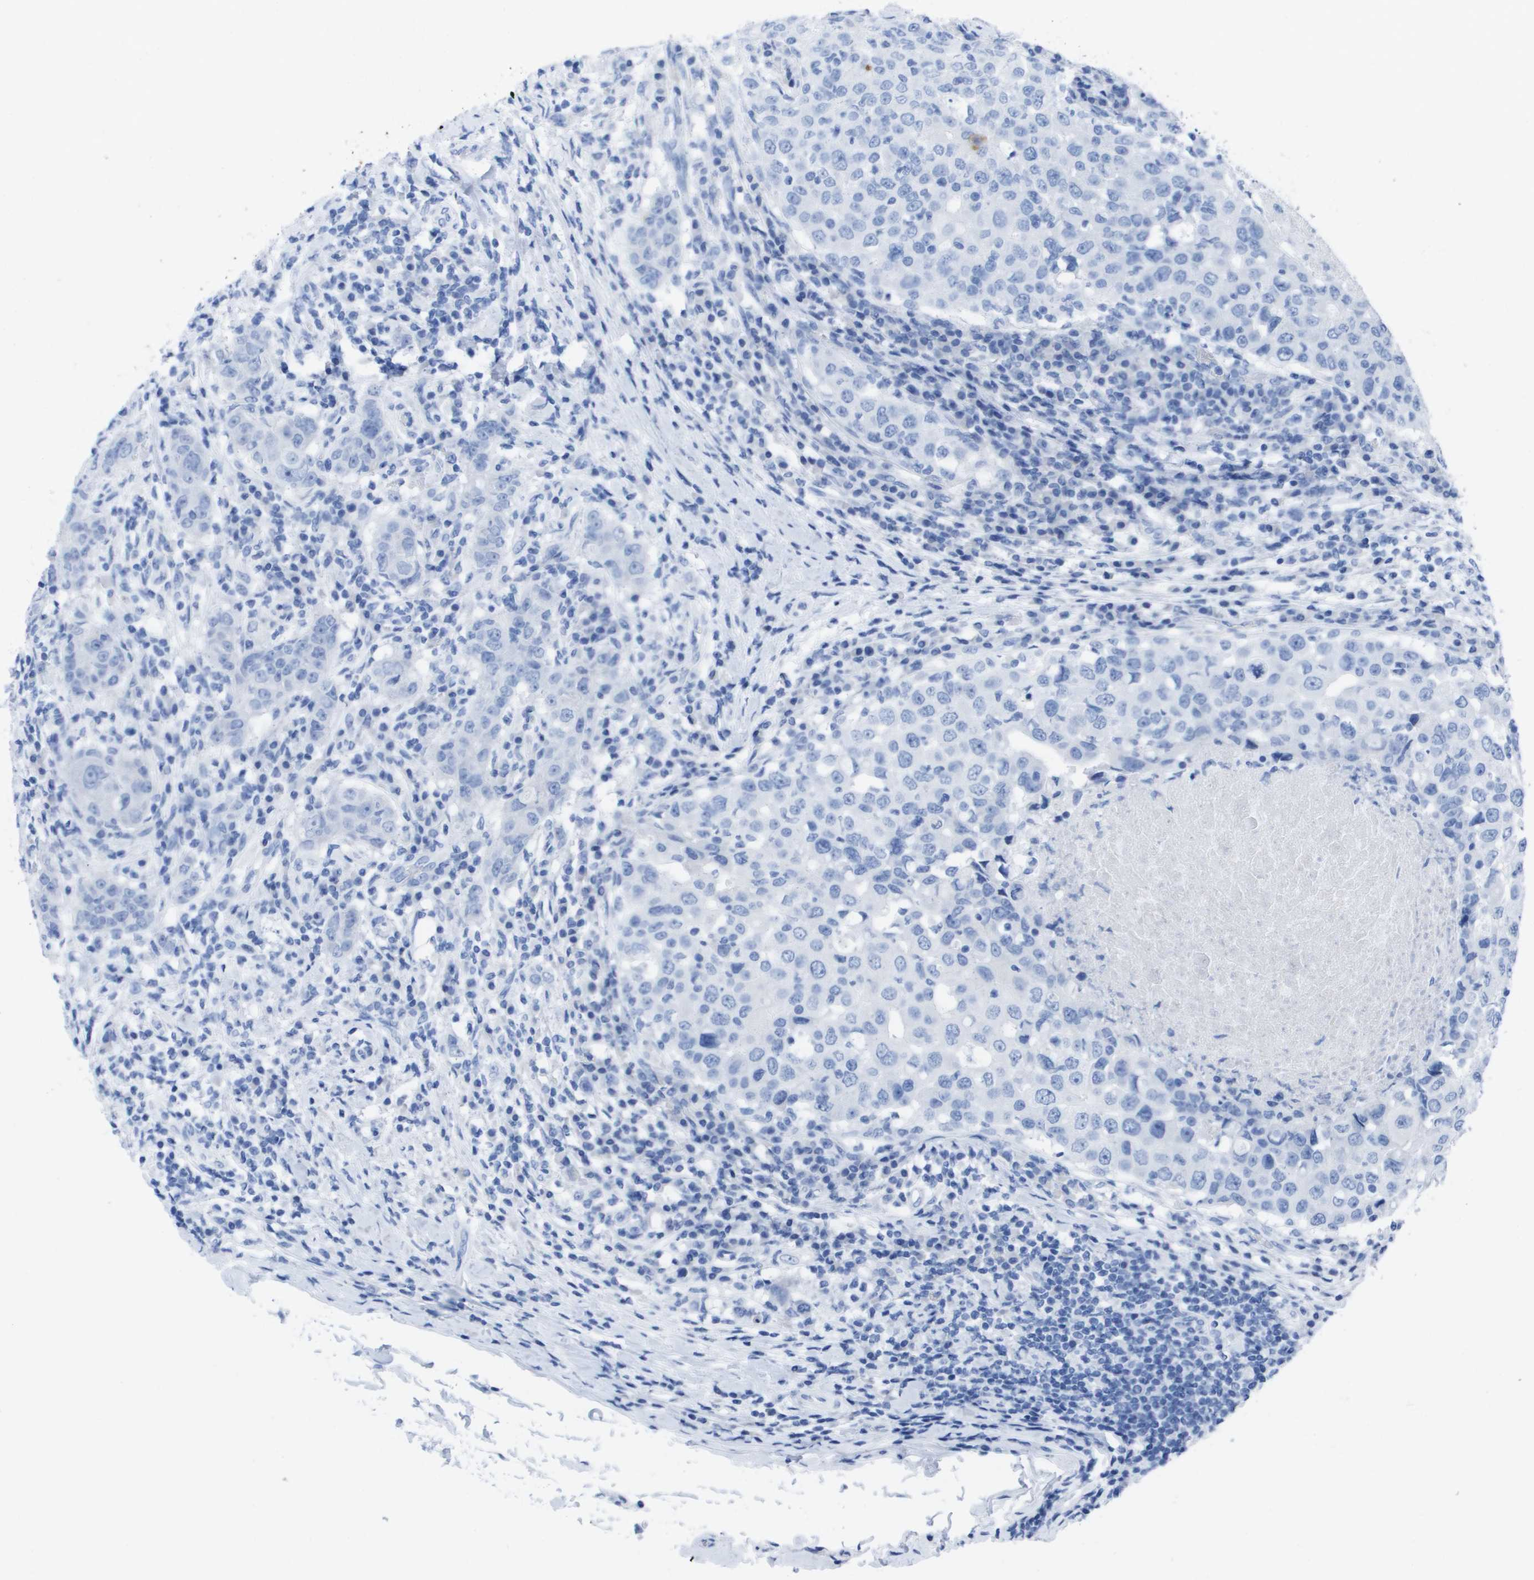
{"staining": {"intensity": "negative", "quantity": "none", "location": "none"}, "tissue": "breast cancer", "cell_type": "Tumor cells", "image_type": "cancer", "snomed": [{"axis": "morphology", "description": "Duct carcinoma"}, {"axis": "topography", "description": "Breast"}], "caption": "An image of breast cancer (infiltrating ductal carcinoma) stained for a protein reveals no brown staining in tumor cells.", "gene": "KCNA3", "patient": {"sex": "female", "age": 27}}